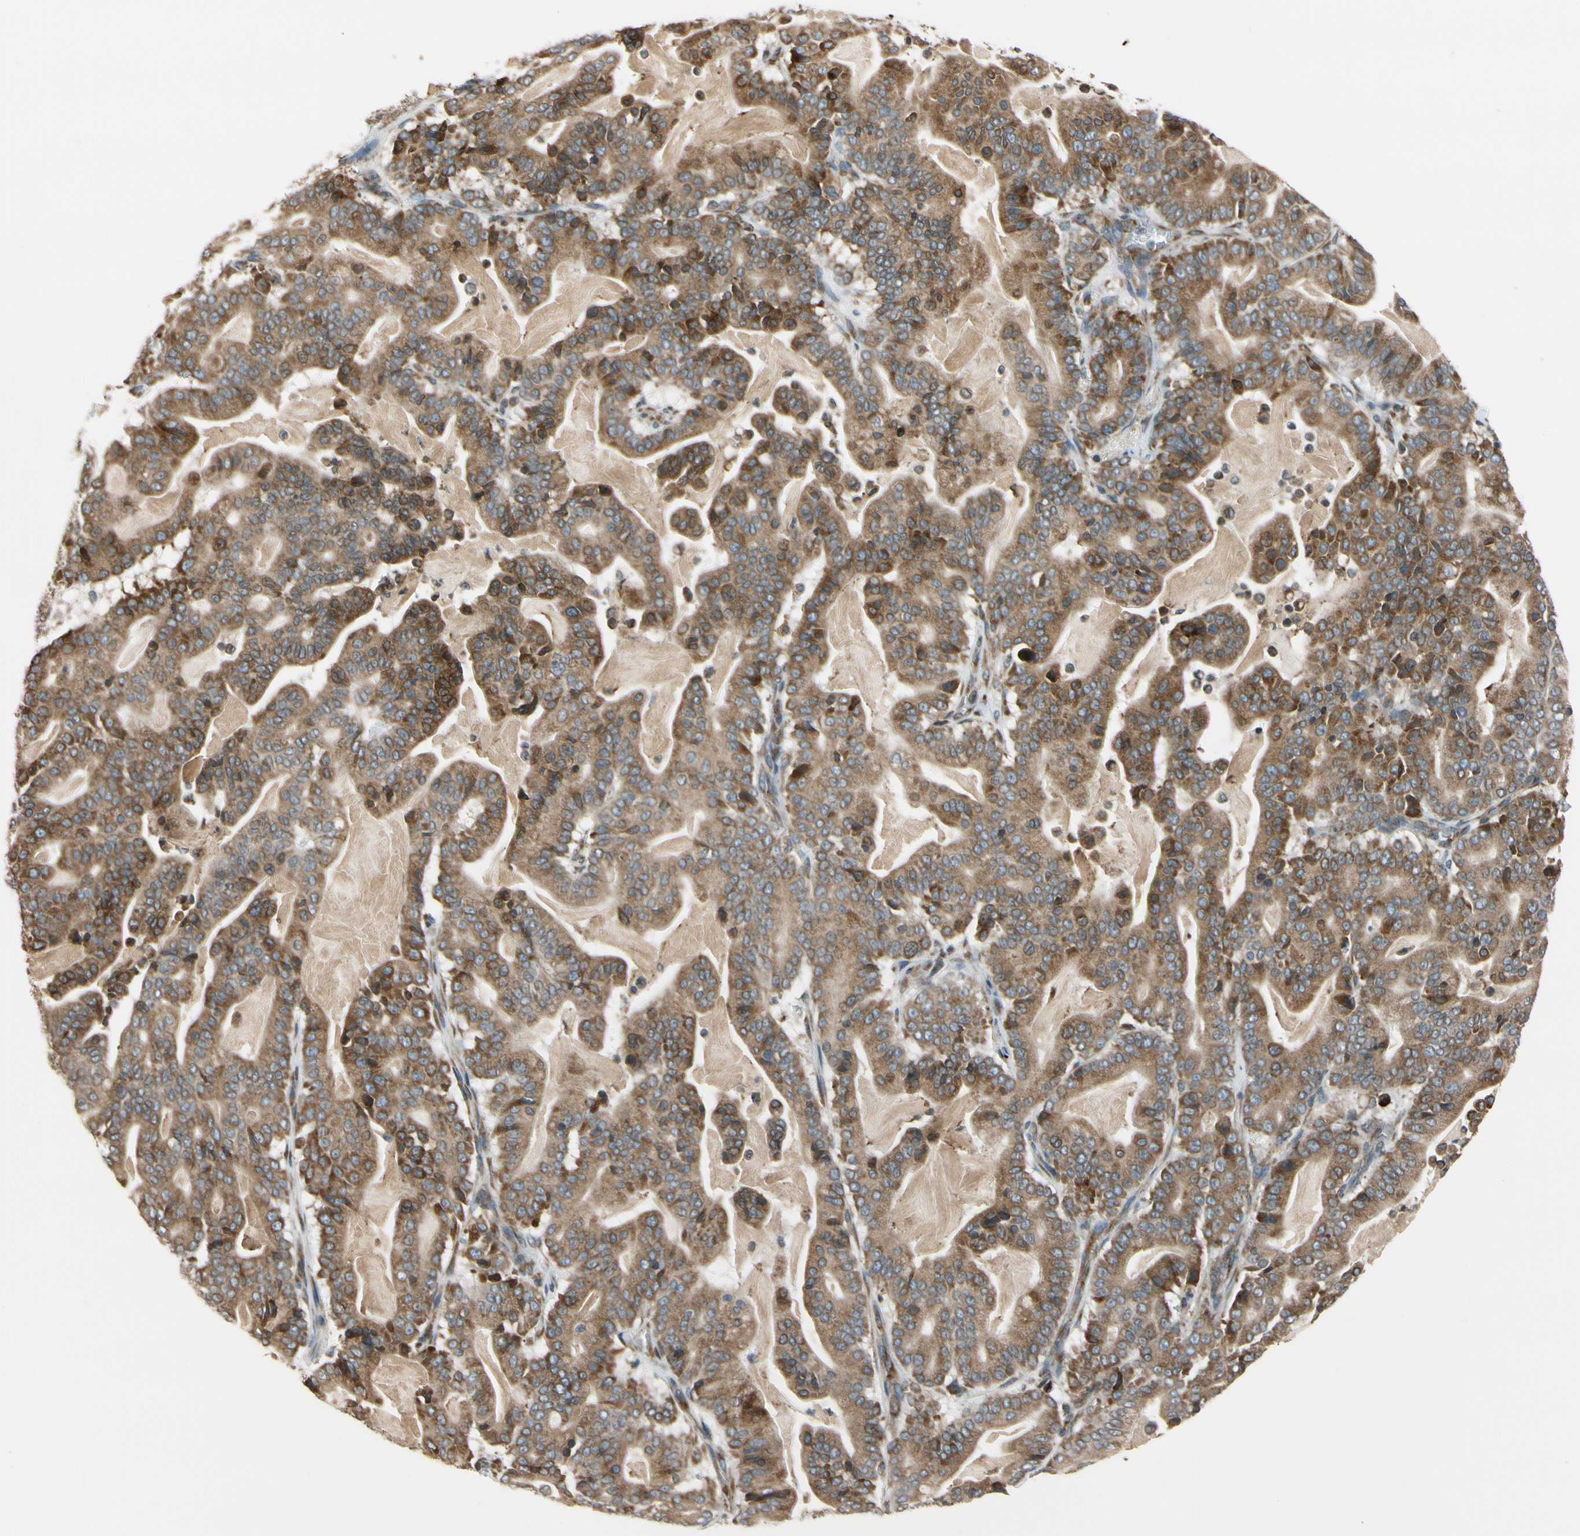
{"staining": {"intensity": "moderate", "quantity": ">75%", "location": "cytoplasmic/membranous"}, "tissue": "pancreatic cancer", "cell_type": "Tumor cells", "image_type": "cancer", "snomed": [{"axis": "morphology", "description": "Adenocarcinoma, NOS"}, {"axis": "topography", "description": "Pancreas"}], "caption": "Immunohistochemistry micrograph of human adenocarcinoma (pancreatic) stained for a protein (brown), which exhibits medium levels of moderate cytoplasmic/membranous expression in approximately >75% of tumor cells.", "gene": "RPN2", "patient": {"sex": "male", "age": 63}}